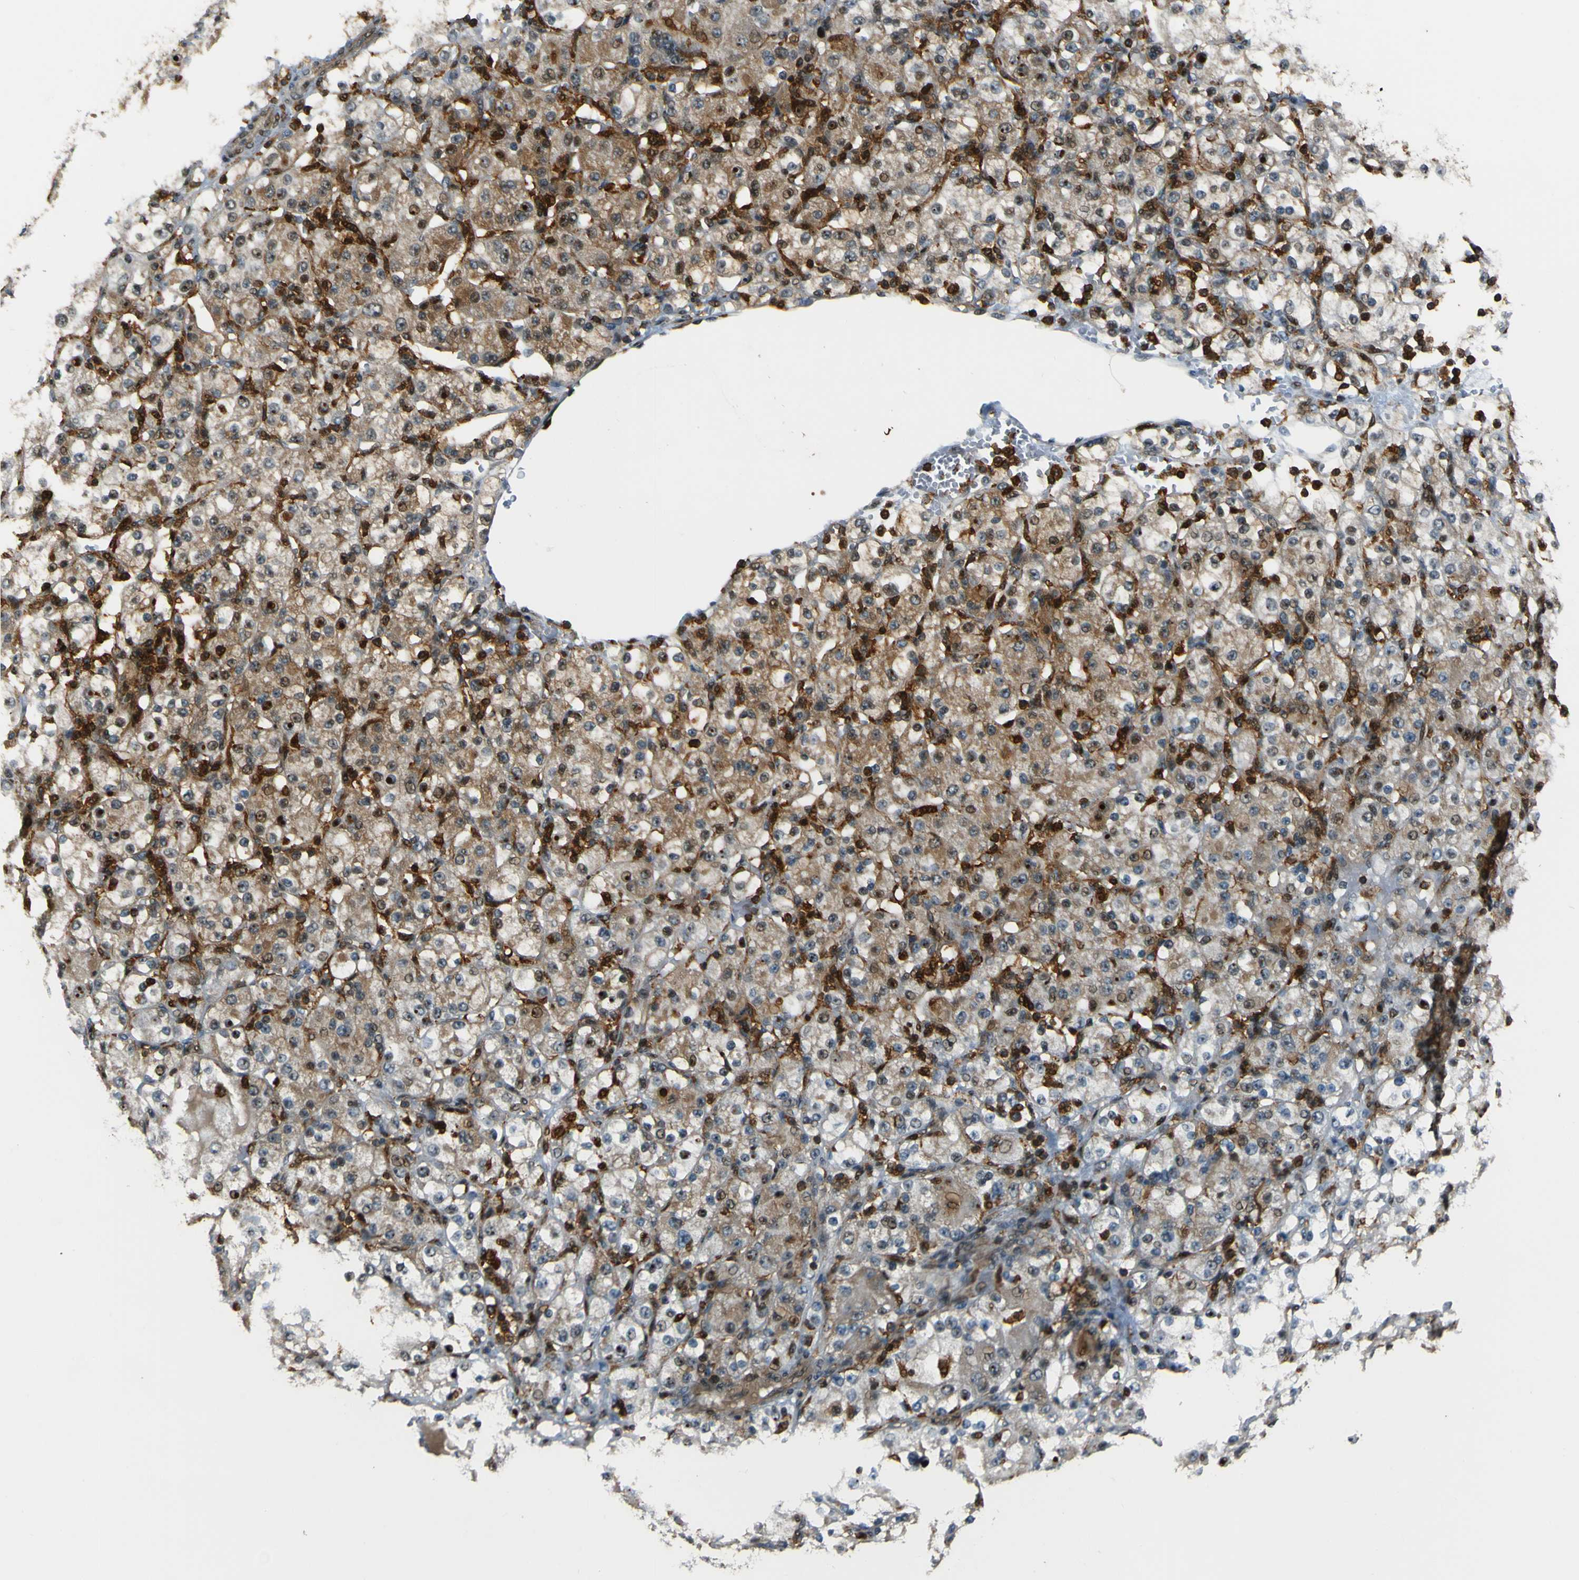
{"staining": {"intensity": "moderate", "quantity": ">75%", "location": "cytoplasmic/membranous,nuclear"}, "tissue": "renal cancer", "cell_type": "Tumor cells", "image_type": "cancer", "snomed": [{"axis": "morphology", "description": "Normal tissue, NOS"}, {"axis": "morphology", "description": "Adenocarcinoma, NOS"}, {"axis": "topography", "description": "Kidney"}], "caption": "A high-resolution image shows immunohistochemistry (IHC) staining of adenocarcinoma (renal), which reveals moderate cytoplasmic/membranous and nuclear staining in about >75% of tumor cells.", "gene": "PCDHB5", "patient": {"sex": "male", "age": 61}}